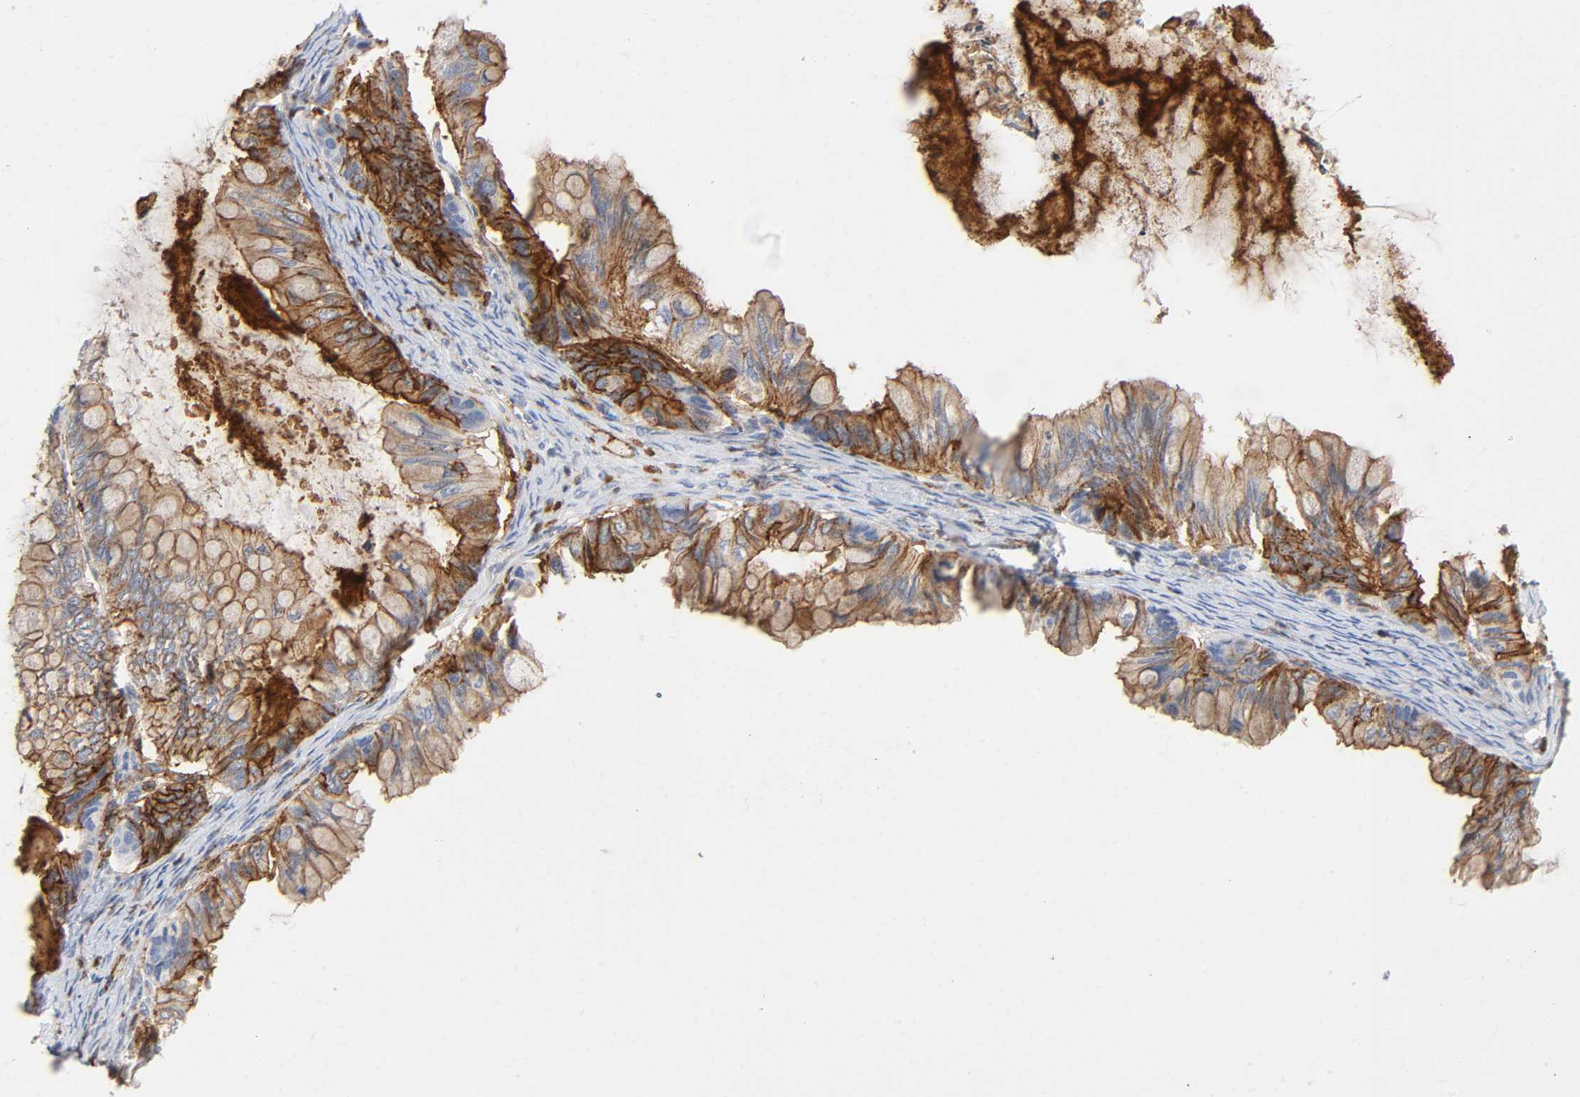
{"staining": {"intensity": "moderate", "quantity": "25%-75%", "location": "cytoplasmic/membranous"}, "tissue": "ovarian cancer", "cell_type": "Tumor cells", "image_type": "cancer", "snomed": [{"axis": "morphology", "description": "Cystadenocarcinoma, mucinous, NOS"}, {"axis": "topography", "description": "Ovary"}], "caption": "High-power microscopy captured an immunohistochemistry micrograph of ovarian cancer, revealing moderate cytoplasmic/membranous positivity in about 25%-75% of tumor cells.", "gene": "LYN", "patient": {"sex": "female", "age": 80}}